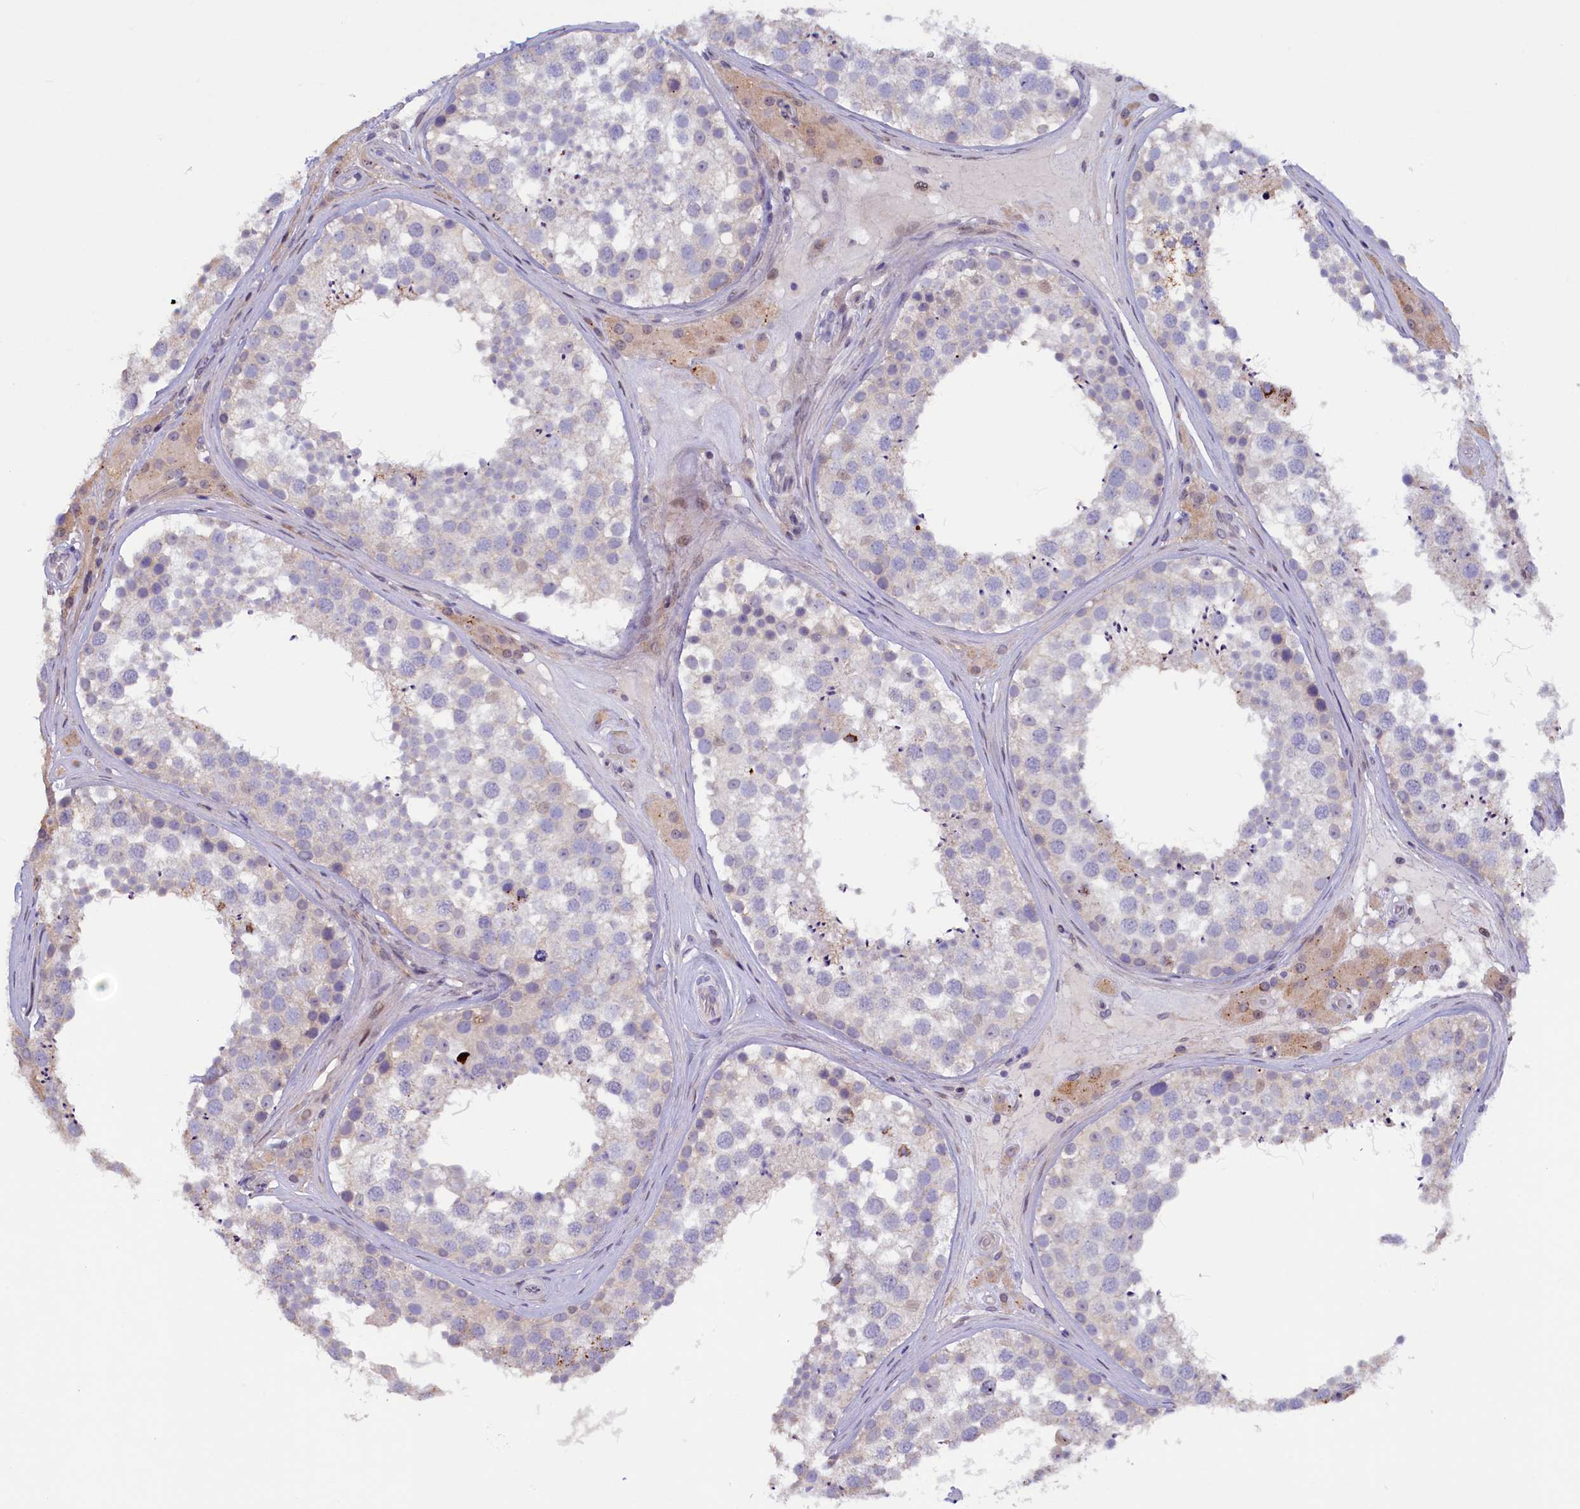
{"staining": {"intensity": "weak", "quantity": "<25%", "location": "cytoplasmic/membranous"}, "tissue": "testis", "cell_type": "Cells in seminiferous ducts", "image_type": "normal", "snomed": [{"axis": "morphology", "description": "Normal tissue, NOS"}, {"axis": "topography", "description": "Testis"}], "caption": "The photomicrograph demonstrates no staining of cells in seminiferous ducts in benign testis. (DAB immunohistochemistry, high magnification).", "gene": "HYKK", "patient": {"sex": "male", "age": 46}}